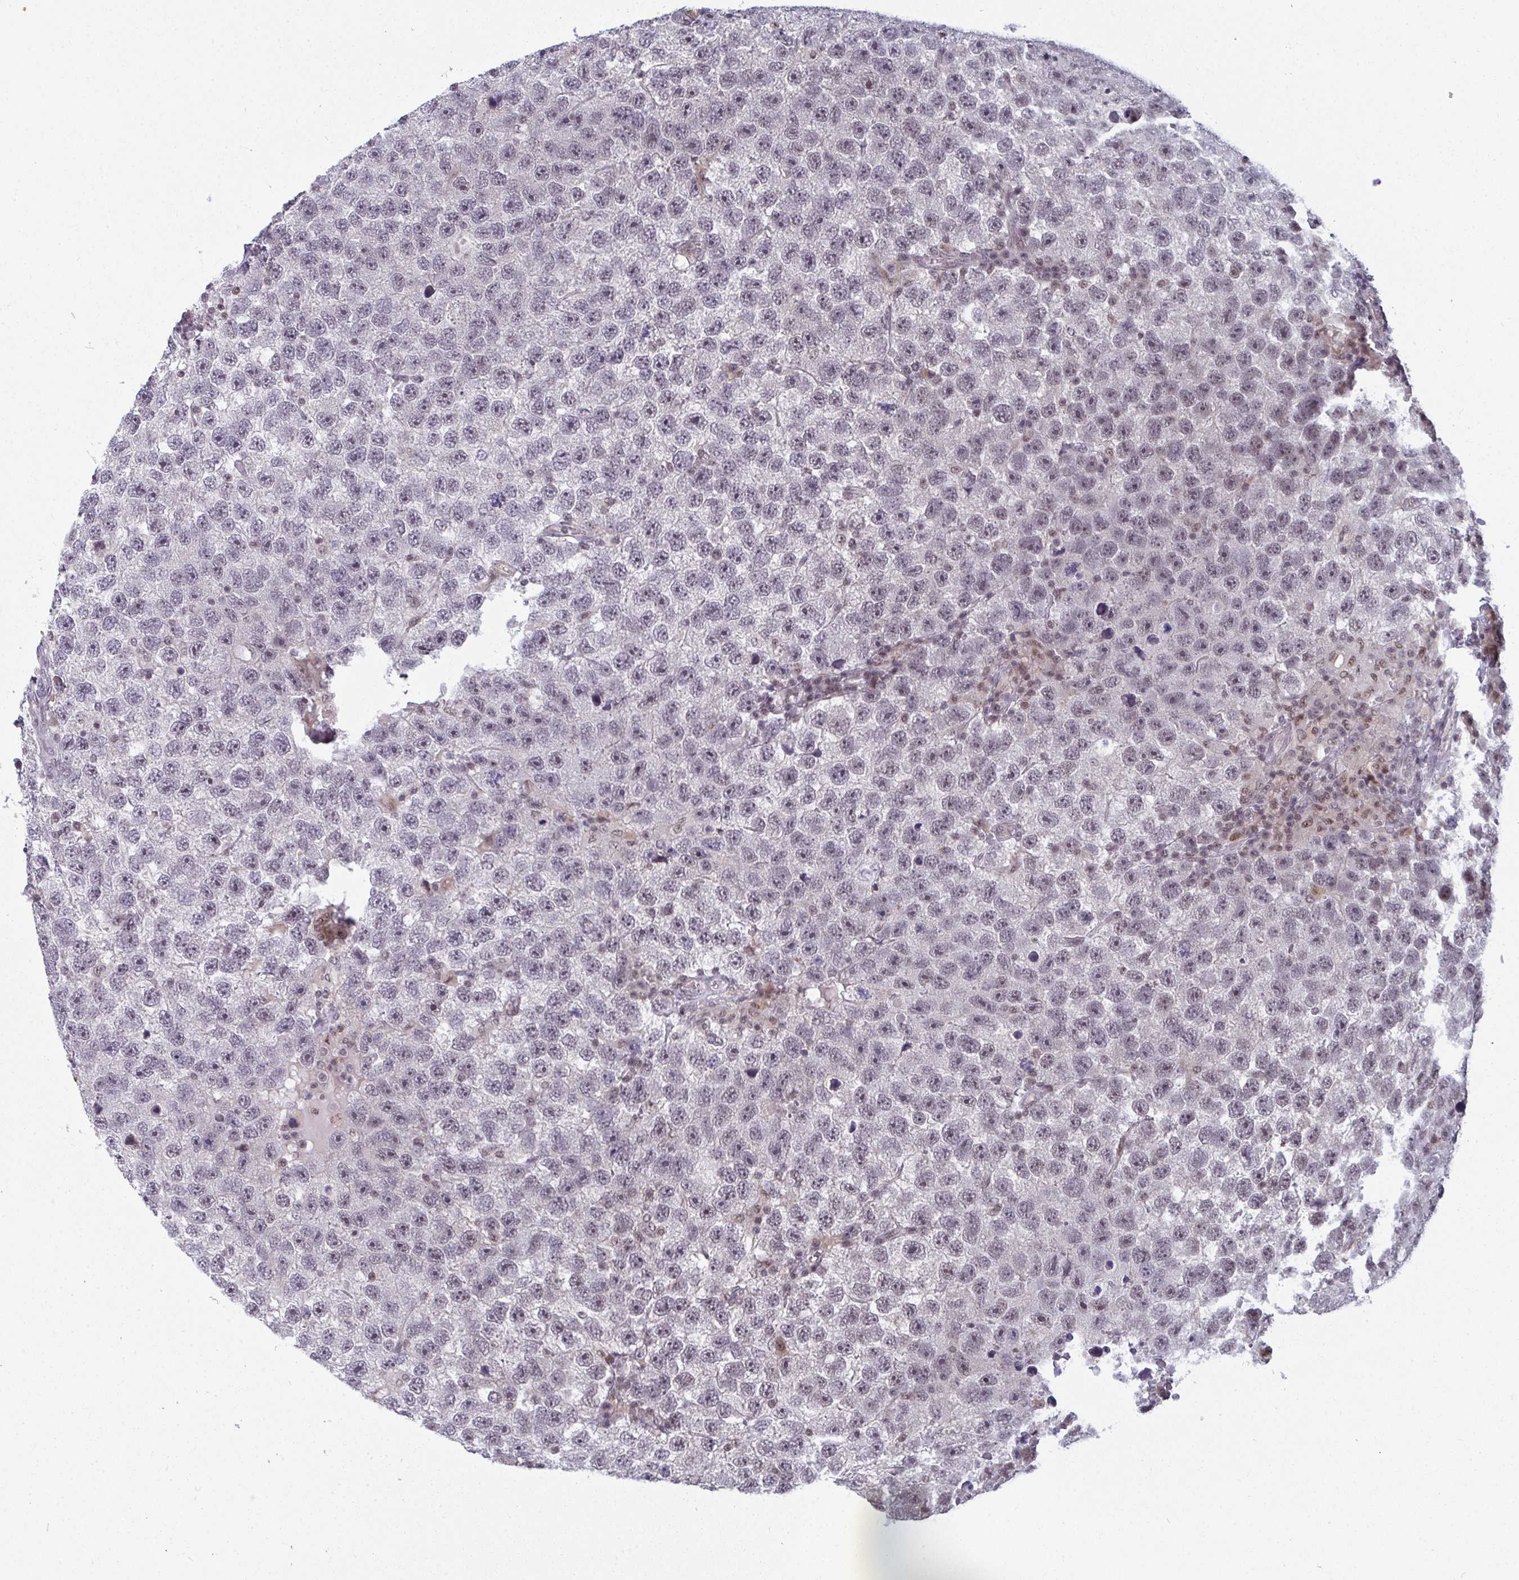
{"staining": {"intensity": "weak", "quantity": "25%-75%", "location": "nuclear"}, "tissue": "testis cancer", "cell_type": "Tumor cells", "image_type": "cancer", "snomed": [{"axis": "morphology", "description": "Seminoma, NOS"}, {"axis": "topography", "description": "Testis"}], "caption": "An image of seminoma (testis) stained for a protein reveals weak nuclear brown staining in tumor cells.", "gene": "ATF1", "patient": {"sex": "male", "age": 26}}